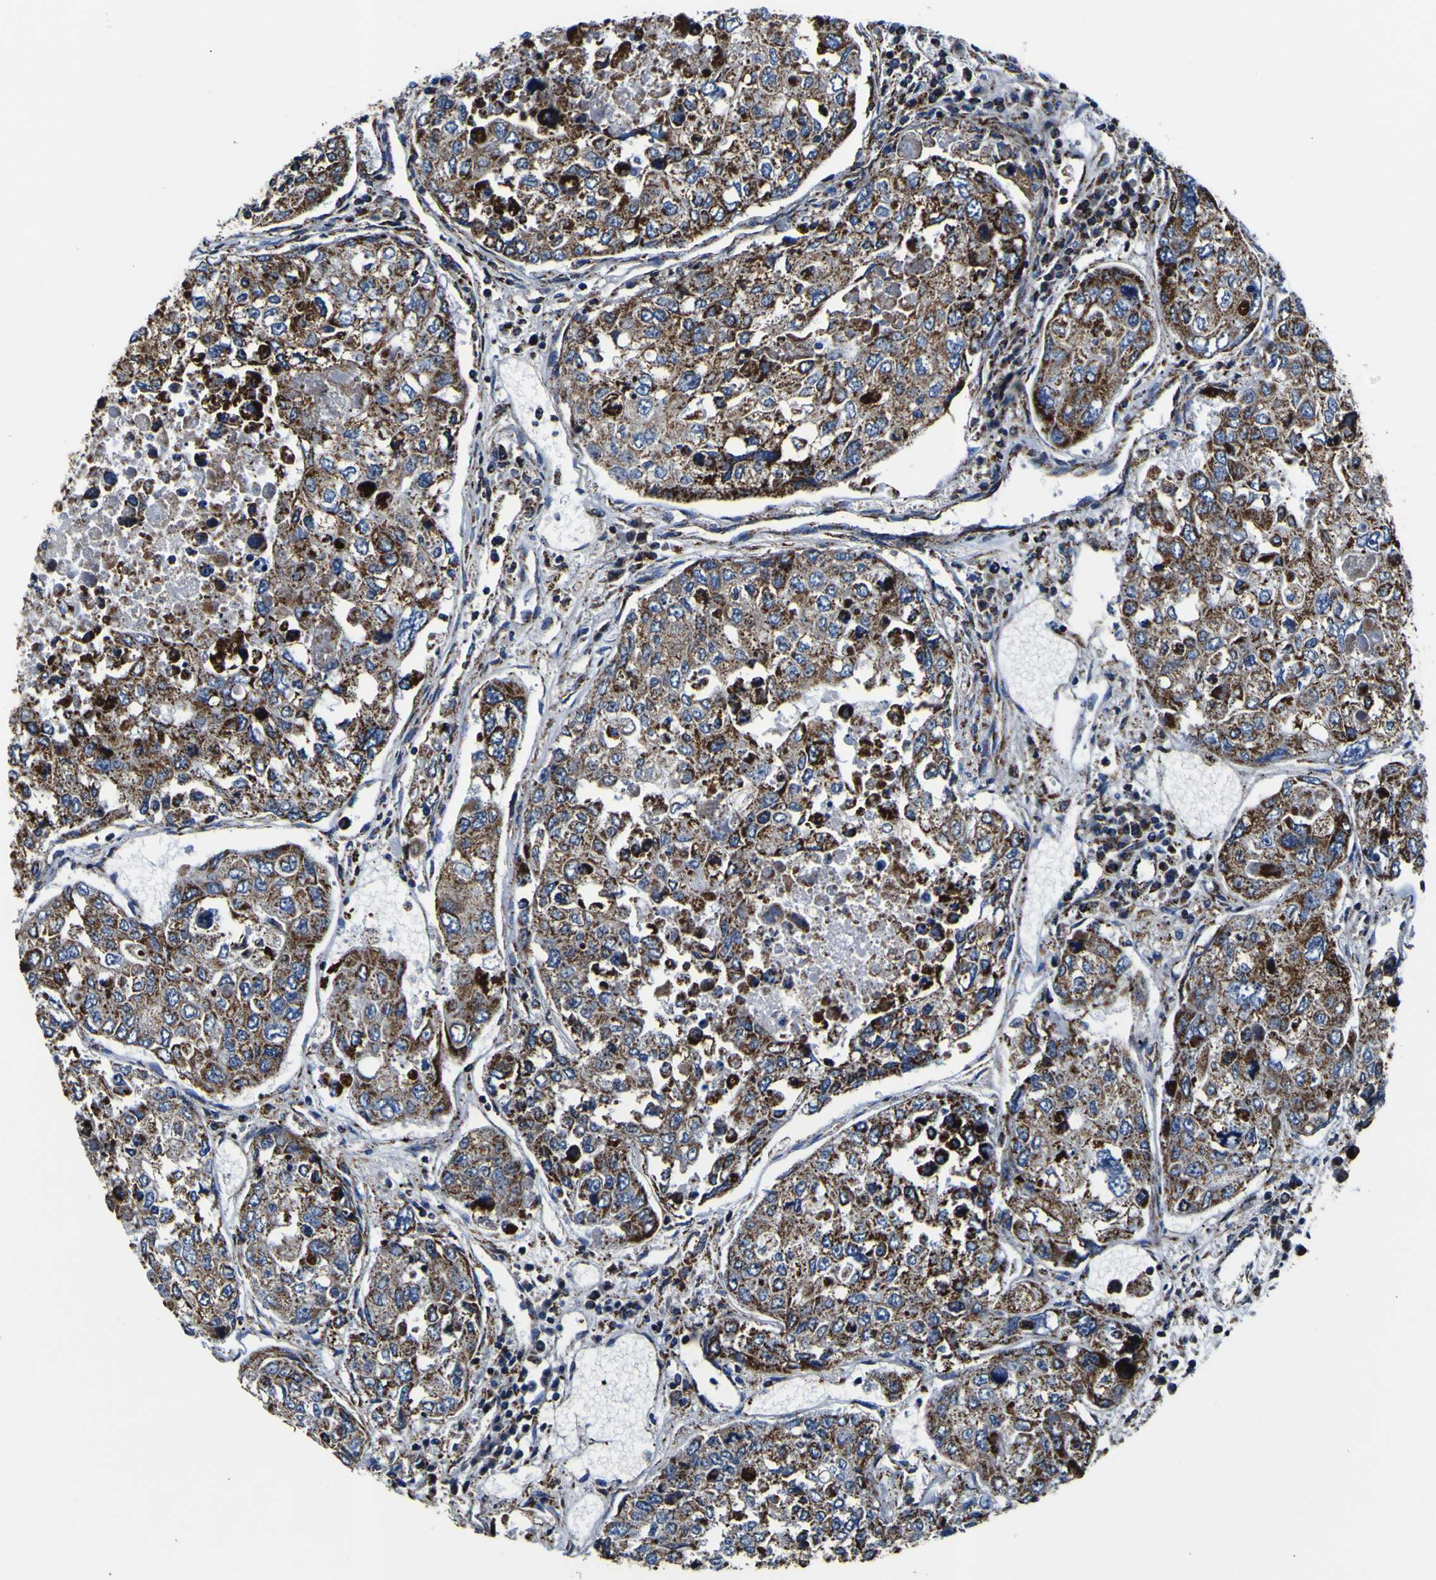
{"staining": {"intensity": "strong", "quantity": ">75%", "location": "cytoplasmic/membranous"}, "tissue": "urothelial cancer", "cell_type": "Tumor cells", "image_type": "cancer", "snomed": [{"axis": "morphology", "description": "Urothelial carcinoma, High grade"}, {"axis": "topography", "description": "Lymph node"}, {"axis": "topography", "description": "Urinary bladder"}], "caption": "Urothelial carcinoma (high-grade) was stained to show a protein in brown. There is high levels of strong cytoplasmic/membranous expression in about >75% of tumor cells.", "gene": "PTRH2", "patient": {"sex": "male", "age": 51}}